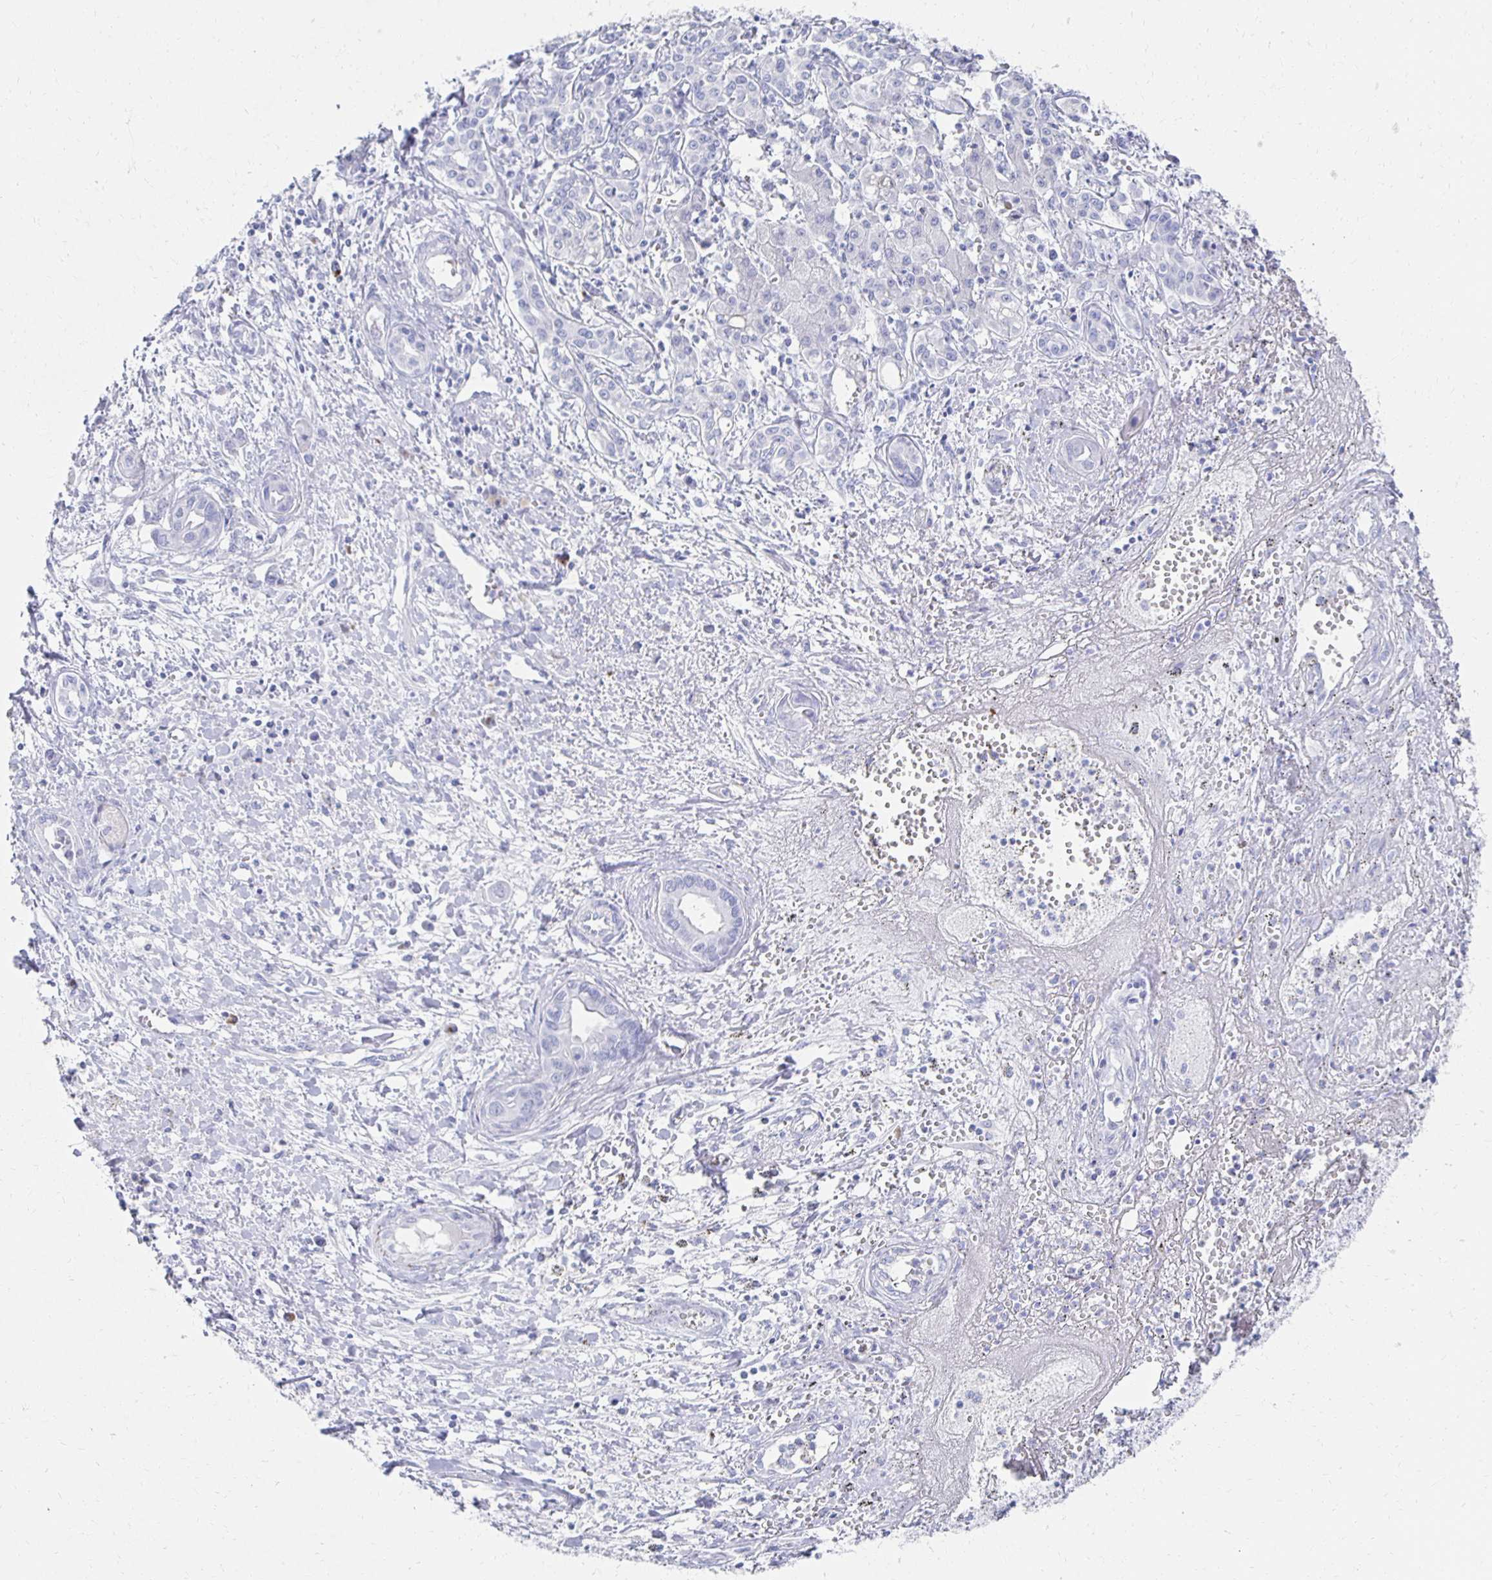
{"staining": {"intensity": "negative", "quantity": "none", "location": "none"}, "tissue": "liver cancer", "cell_type": "Tumor cells", "image_type": "cancer", "snomed": [{"axis": "morphology", "description": "Cholangiocarcinoma"}, {"axis": "topography", "description": "Liver"}], "caption": "A high-resolution image shows immunohistochemistry staining of liver cancer, which displays no significant staining in tumor cells.", "gene": "PRDM7", "patient": {"sex": "female", "age": 64}}